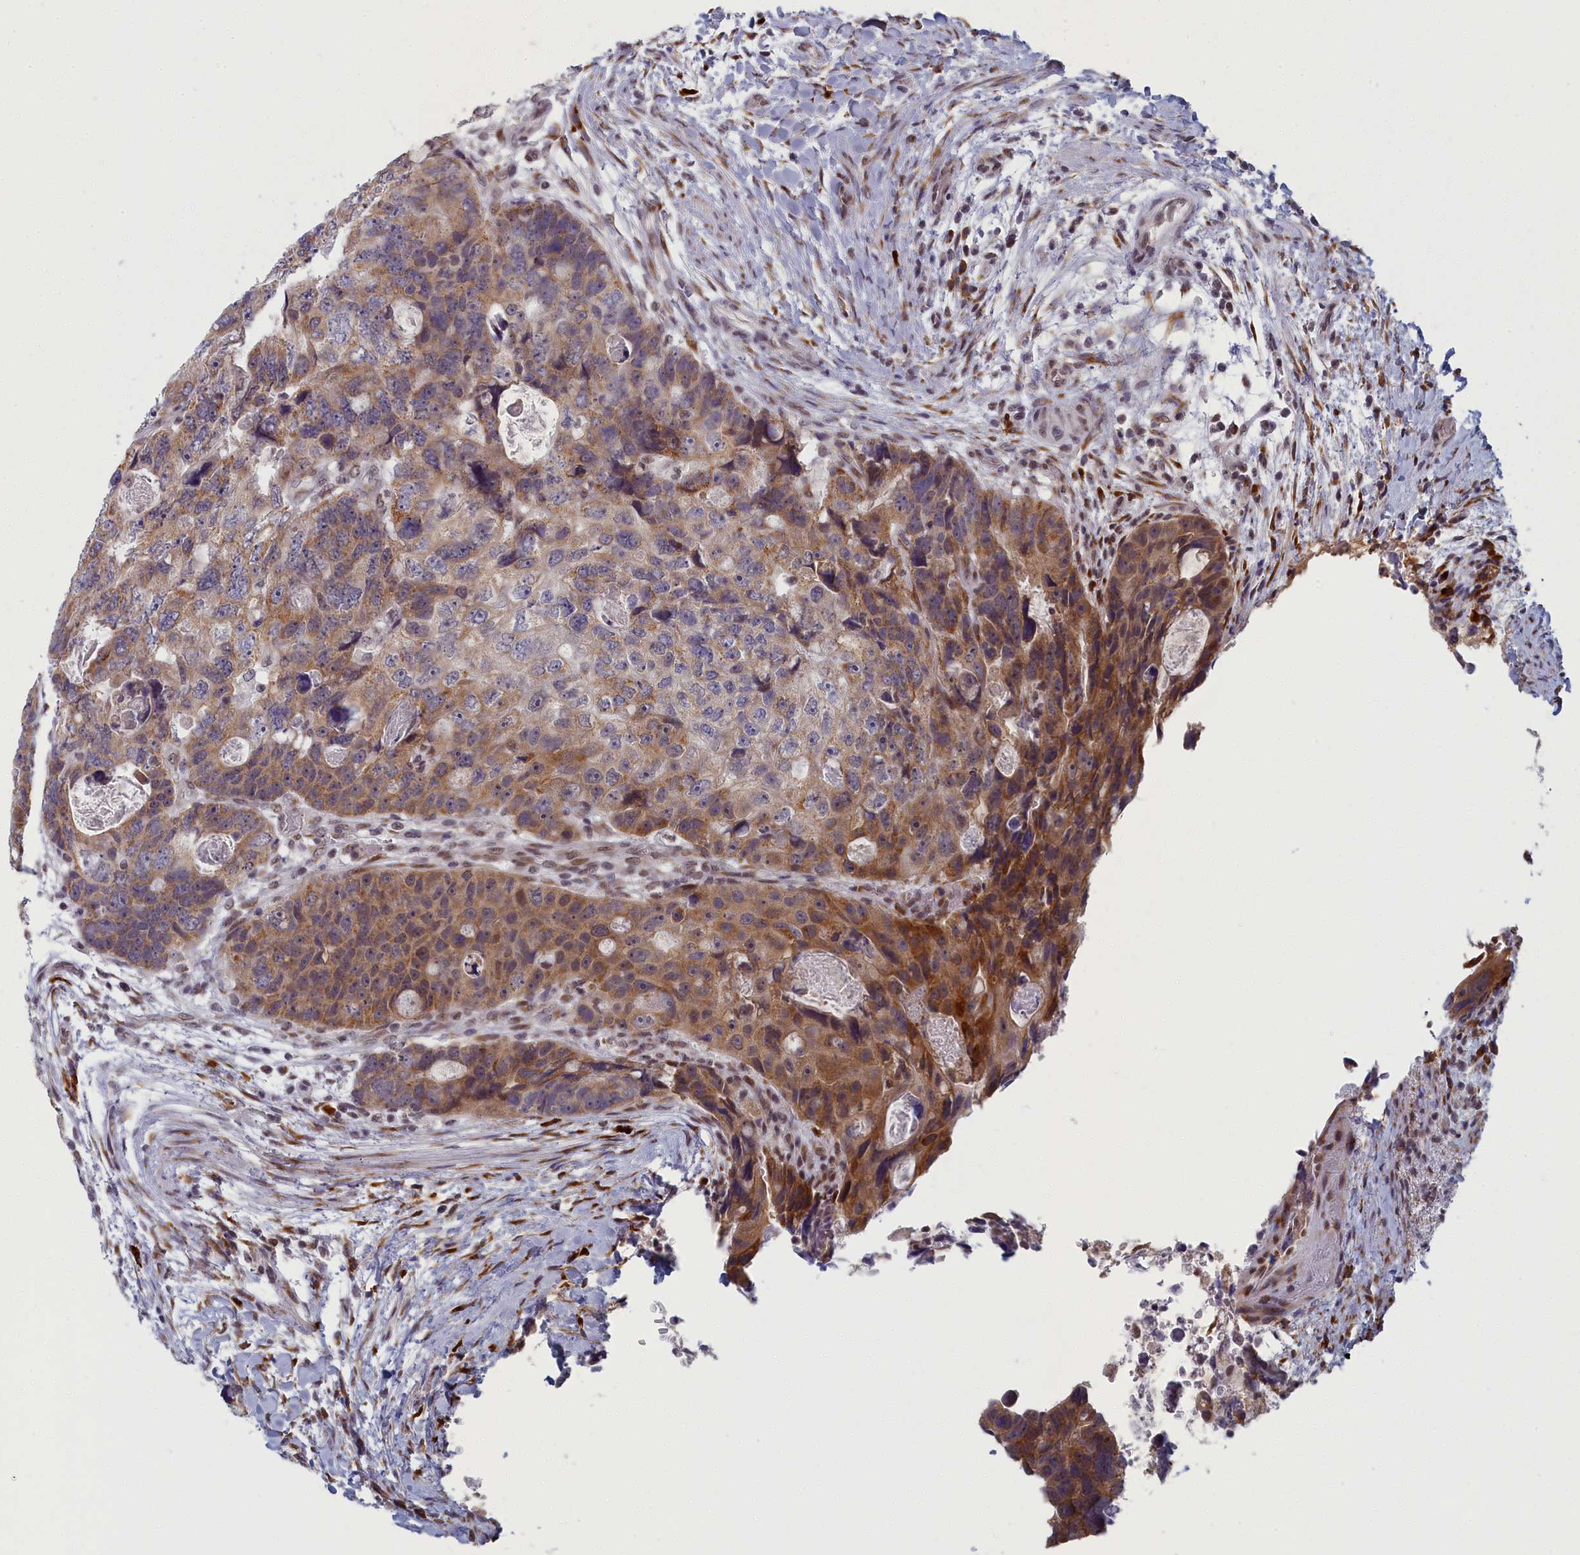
{"staining": {"intensity": "moderate", "quantity": "25%-75%", "location": "cytoplasmic/membranous"}, "tissue": "colorectal cancer", "cell_type": "Tumor cells", "image_type": "cancer", "snomed": [{"axis": "morphology", "description": "Adenocarcinoma, NOS"}, {"axis": "topography", "description": "Rectum"}], "caption": "DAB (3,3'-diaminobenzidine) immunohistochemical staining of human colorectal cancer (adenocarcinoma) shows moderate cytoplasmic/membranous protein expression in approximately 25%-75% of tumor cells.", "gene": "DNAJC17", "patient": {"sex": "male", "age": 59}}